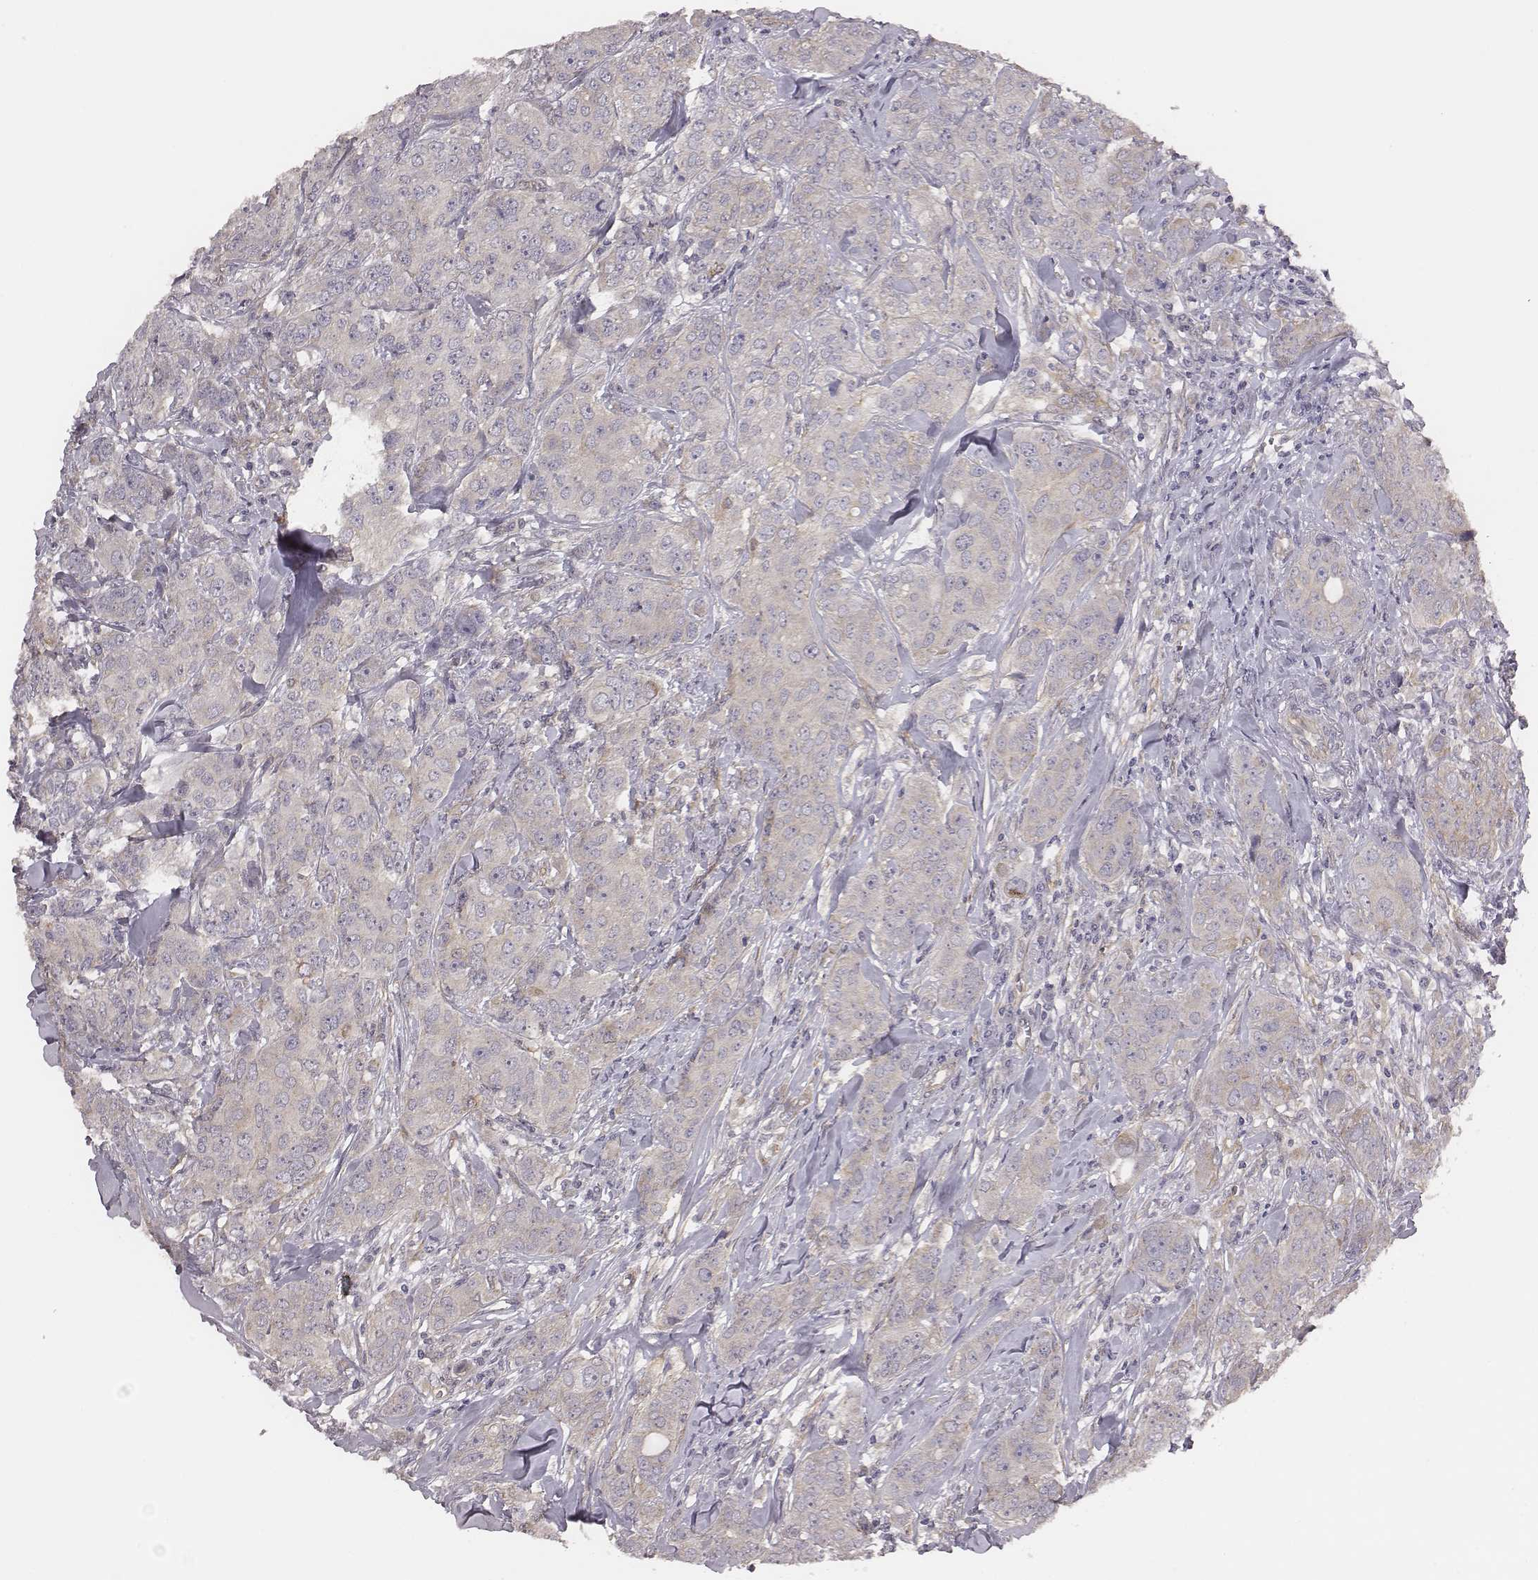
{"staining": {"intensity": "negative", "quantity": "none", "location": "none"}, "tissue": "breast cancer", "cell_type": "Tumor cells", "image_type": "cancer", "snomed": [{"axis": "morphology", "description": "Duct carcinoma"}, {"axis": "topography", "description": "Breast"}], "caption": "There is no significant staining in tumor cells of breast invasive ductal carcinoma.", "gene": "SCARF1", "patient": {"sex": "female", "age": 43}}